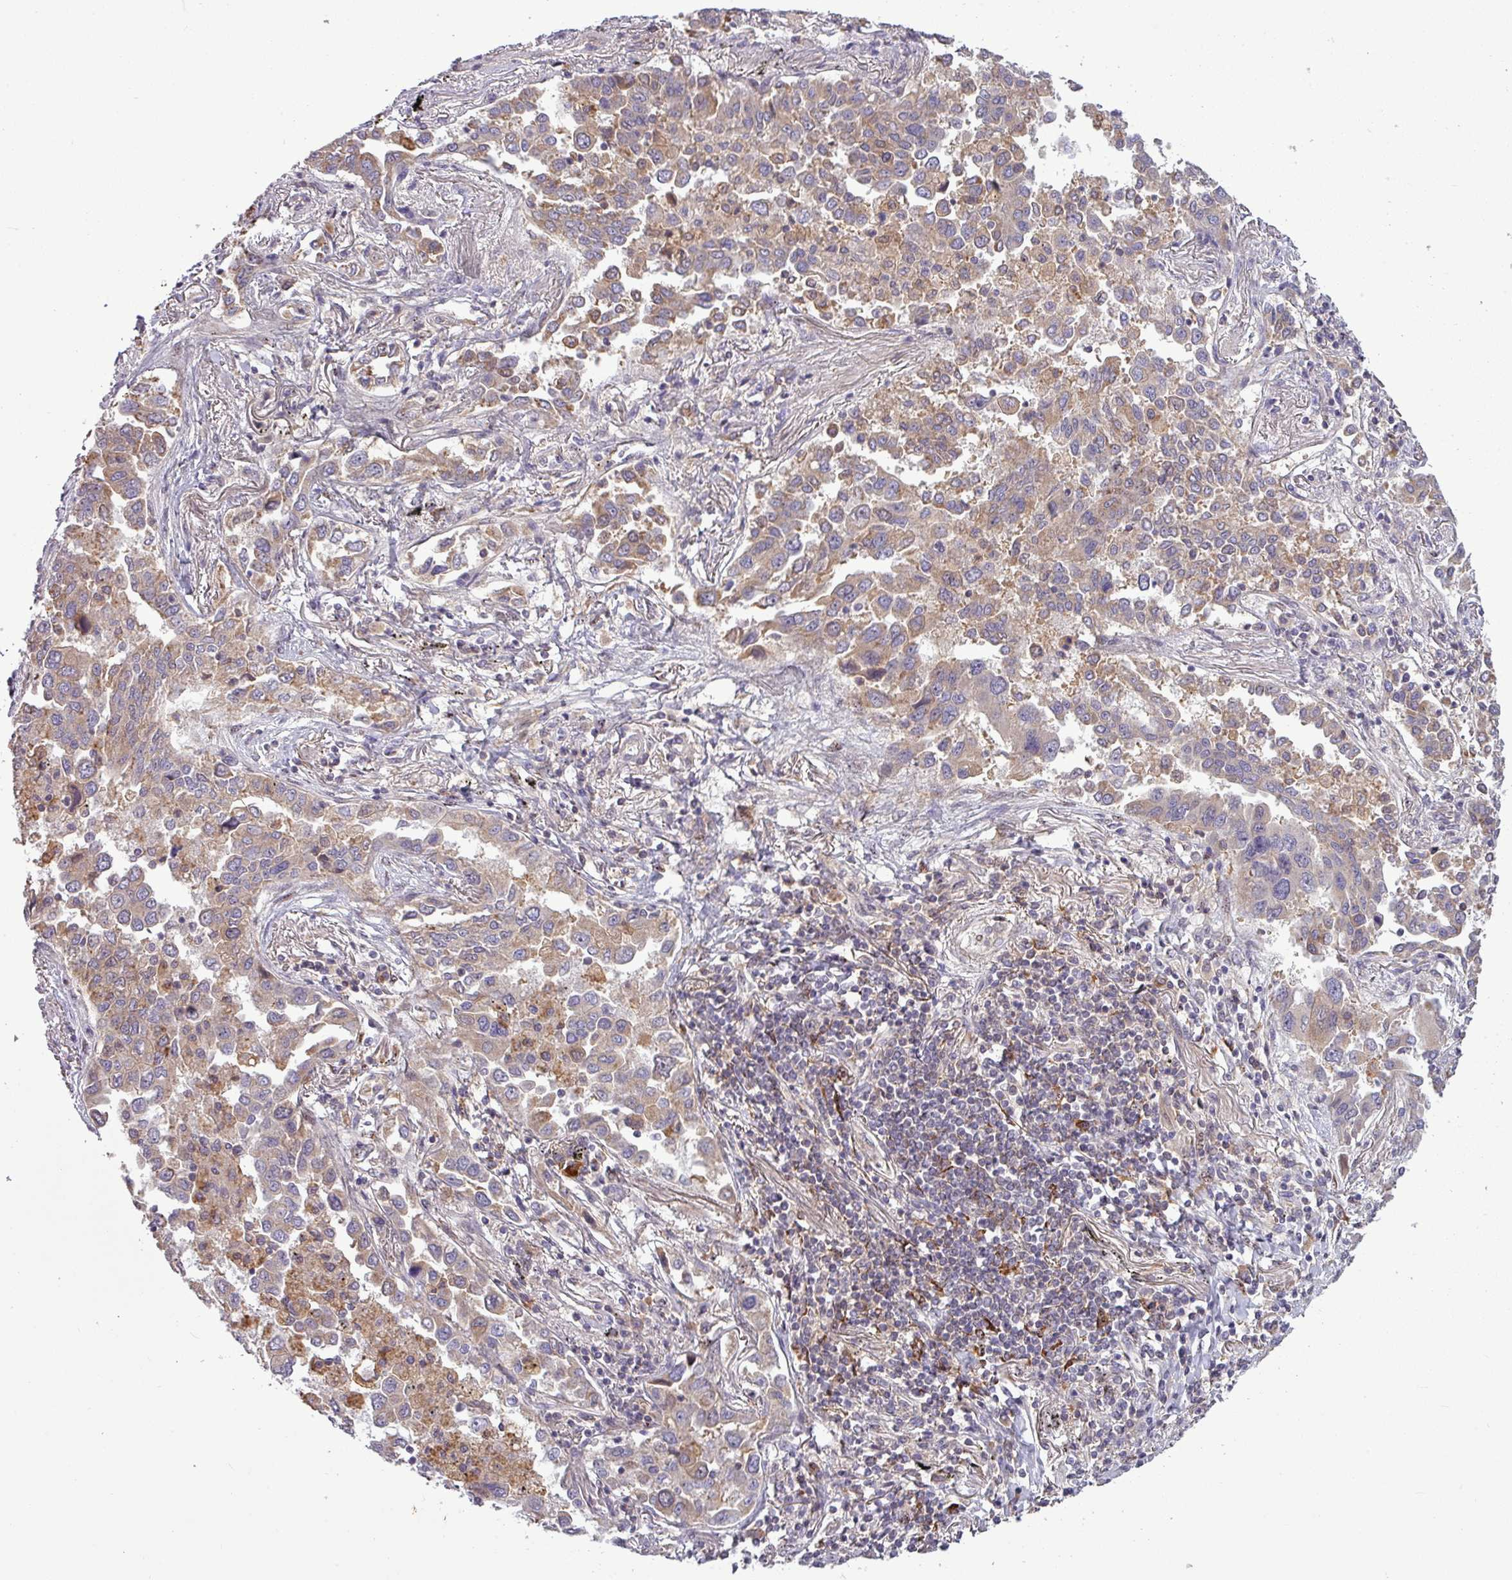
{"staining": {"intensity": "weak", "quantity": ">75%", "location": "cytoplasmic/membranous"}, "tissue": "lung cancer", "cell_type": "Tumor cells", "image_type": "cancer", "snomed": [{"axis": "morphology", "description": "Adenocarcinoma, NOS"}, {"axis": "topography", "description": "Lung"}], "caption": "Brown immunohistochemical staining in lung cancer (adenocarcinoma) demonstrates weak cytoplasmic/membranous expression in approximately >75% of tumor cells.", "gene": "PAPLN", "patient": {"sex": "male", "age": 67}}